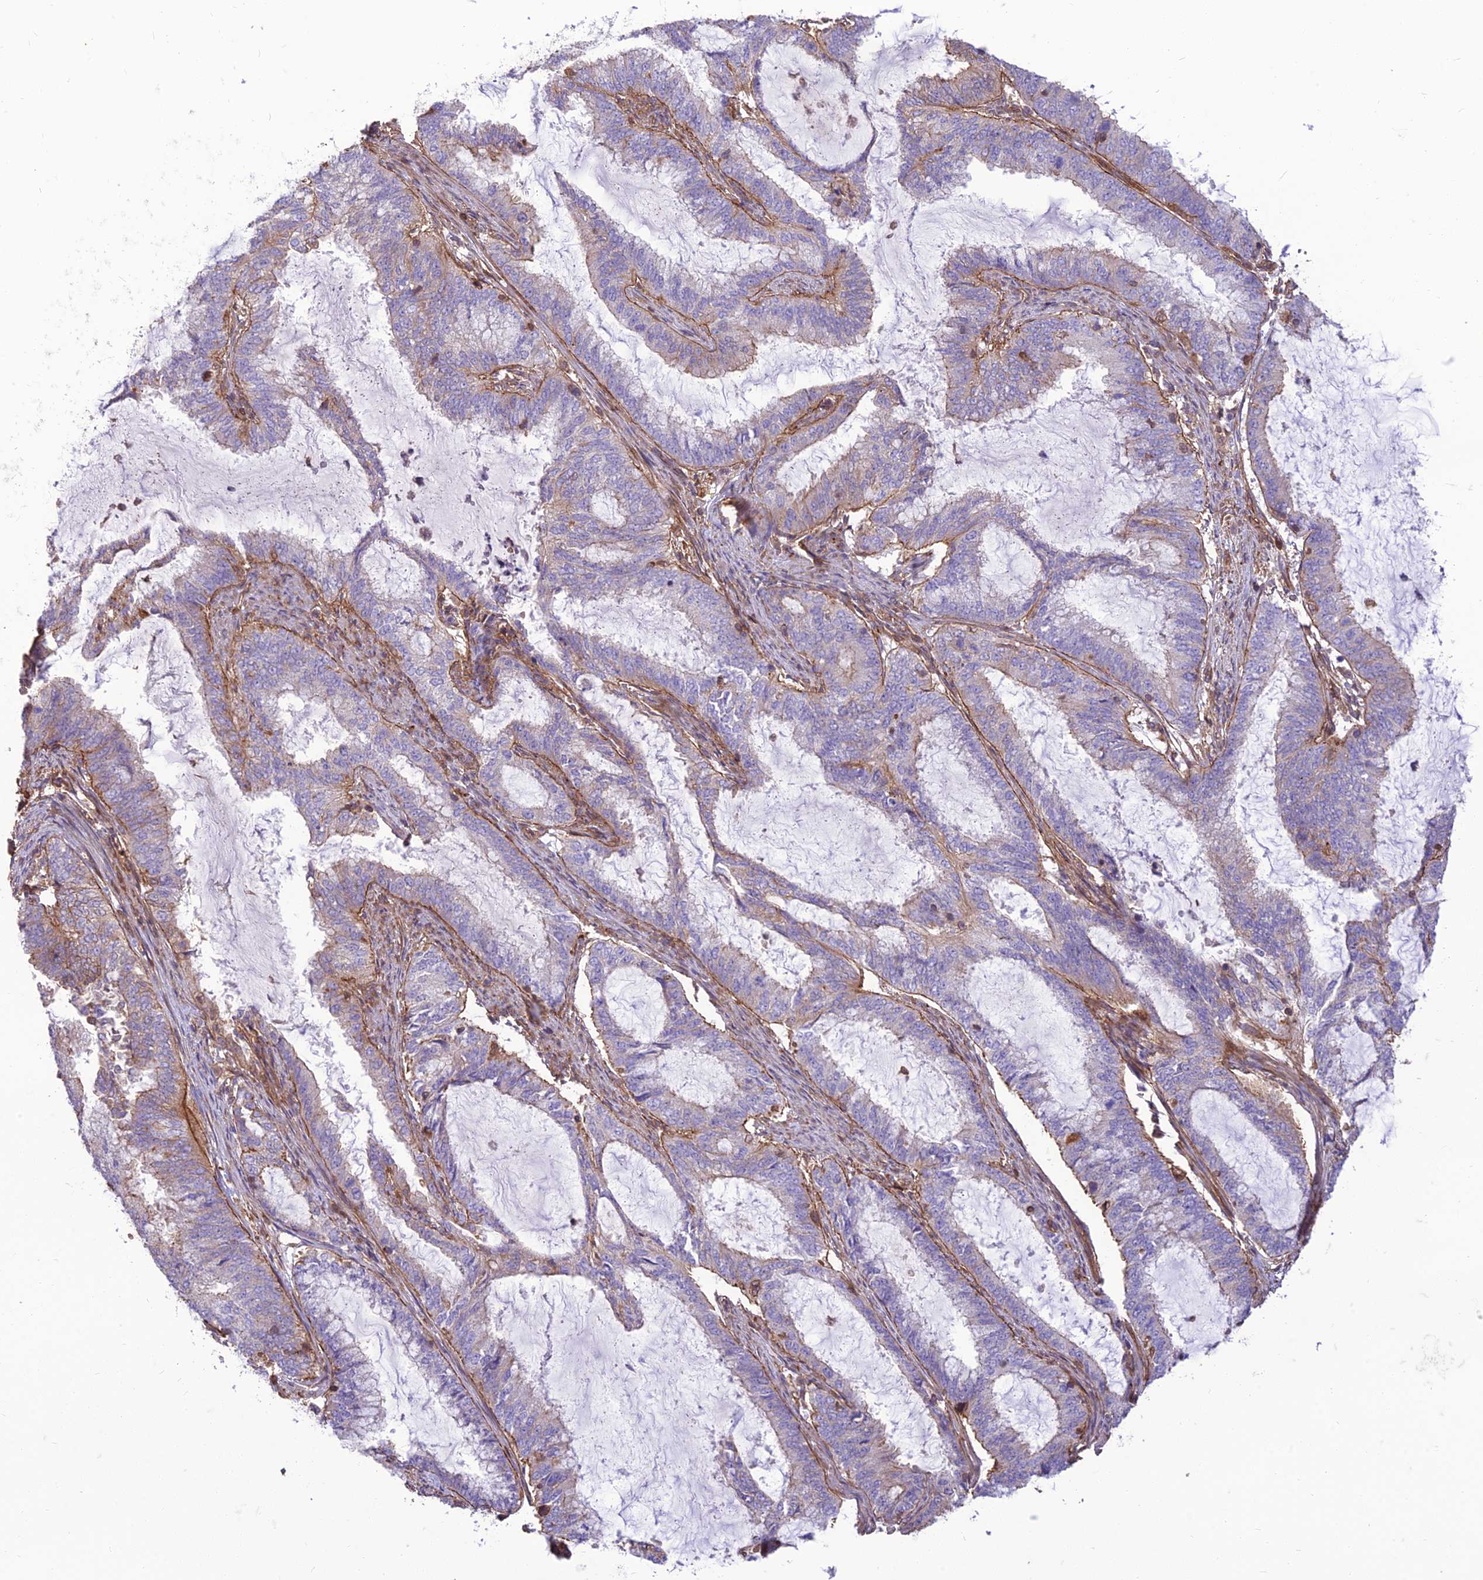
{"staining": {"intensity": "negative", "quantity": "none", "location": "none"}, "tissue": "endometrial cancer", "cell_type": "Tumor cells", "image_type": "cancer", "snomed": [{"axis": "morphology", "description": "Adenocarcinoma, NOS"}, {"axis": "topography", "description": "Endometrium"}], "caption": "An IHC photomicrograph of endometrial cancer is shown. There is no staining in tumor cells of endometrial cancer.", "gene": "HPSE2", "patient": {"sex": "female", "age": 51}}